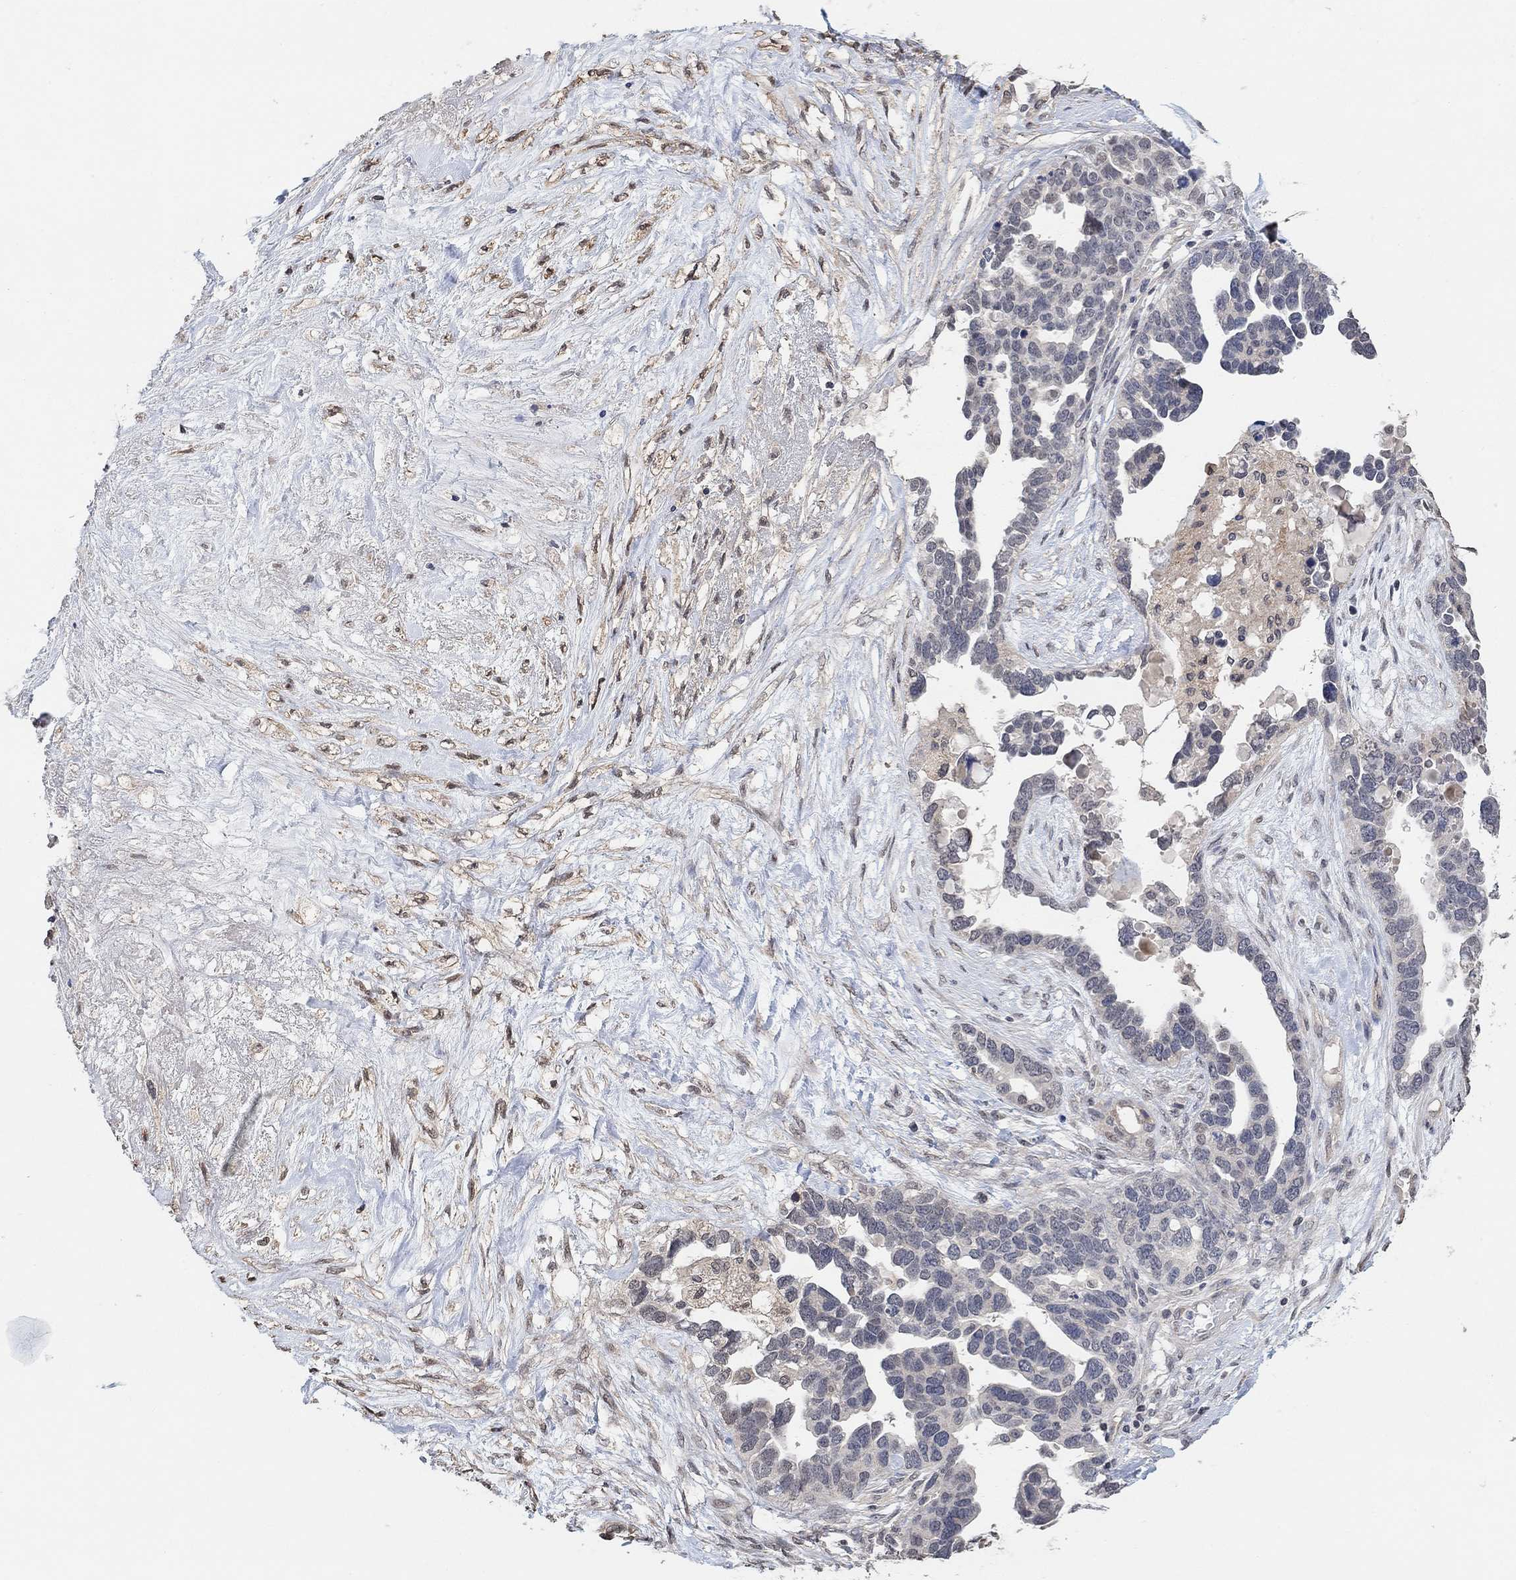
{"staining": {"intensity": "negative", "quantity": "none", "location": "none"}, "tissue": "ovarian cancer", "cell_type": "Tumor cells", "image_type": "cancer", "snomed": [{"axis": "morphology", "description": "Cystadenocarcinoma, serous, NOS"}, {"axis": "topography", "description": "Ovary"}], "caption": "A micrograph of serous cystadenocarcinoma (ovarian) stained for a protein demonstrates no brown staining in tumor cells.", "gene": "UNC5B", "patient": {"sex": "female", "age": 54}}